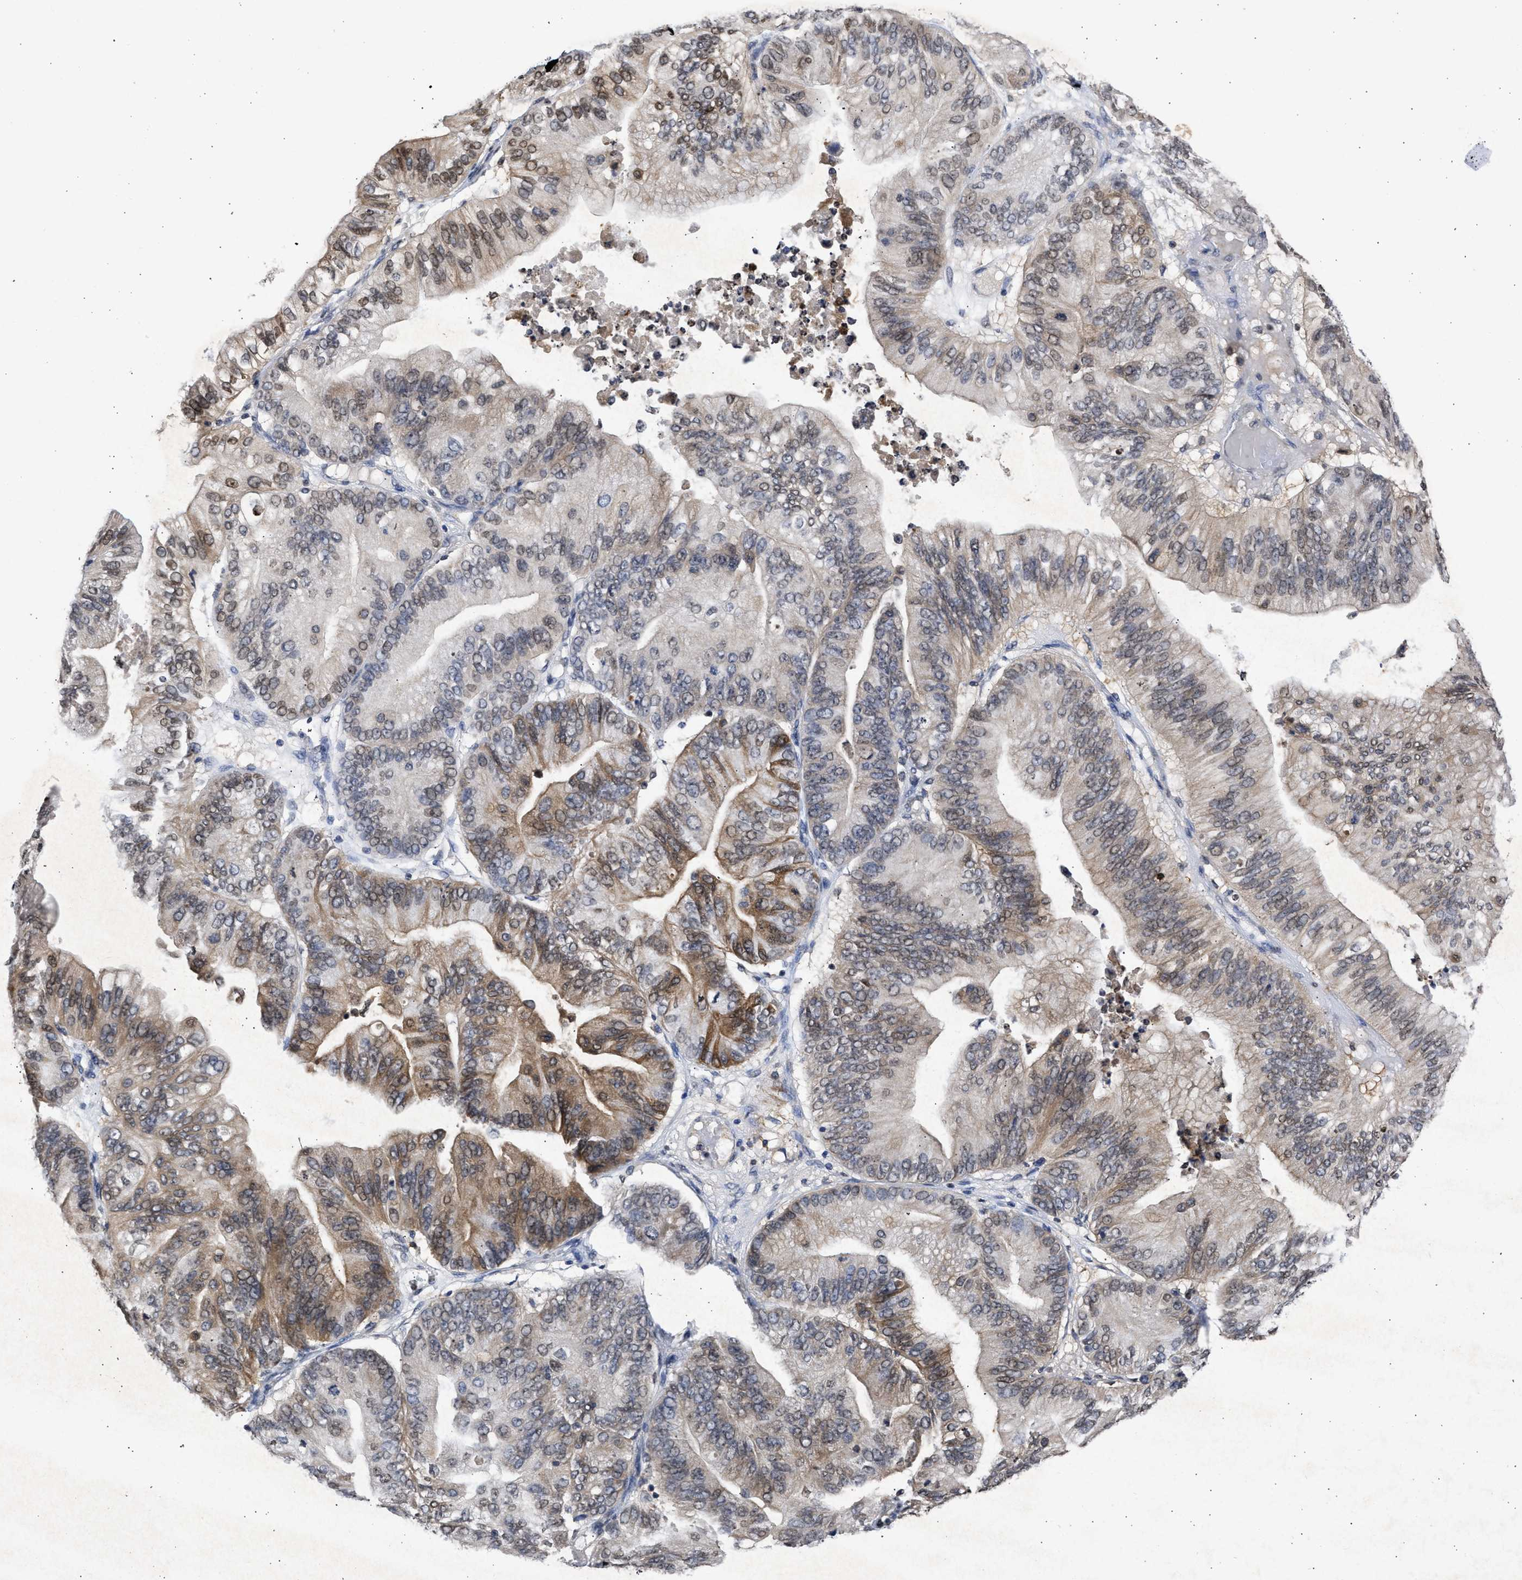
{"staining": {"intensity": "moderate", "quantity": "<25%", "location": "cytoplasmic/membranous,nuclear"}, "tissue": "ovarian cancer", "cell_type": "Tumor cells", "image_type": "cancer", "snomed": [{"axis": "morphology", "description": "Cystadenocarcinoma, mucinous, NOS"}, {"axis": "topography", "description": "Ovary"}], "caption": "Approximately <25% of tumor cells in human ovarian cancer reveal moderate cytoplasmic/membranous and nuclear protein expression as visualized by brown immunohistochemical staining.", "gene": "NUP35", "patient": {"sex": "female", "age": 61}}